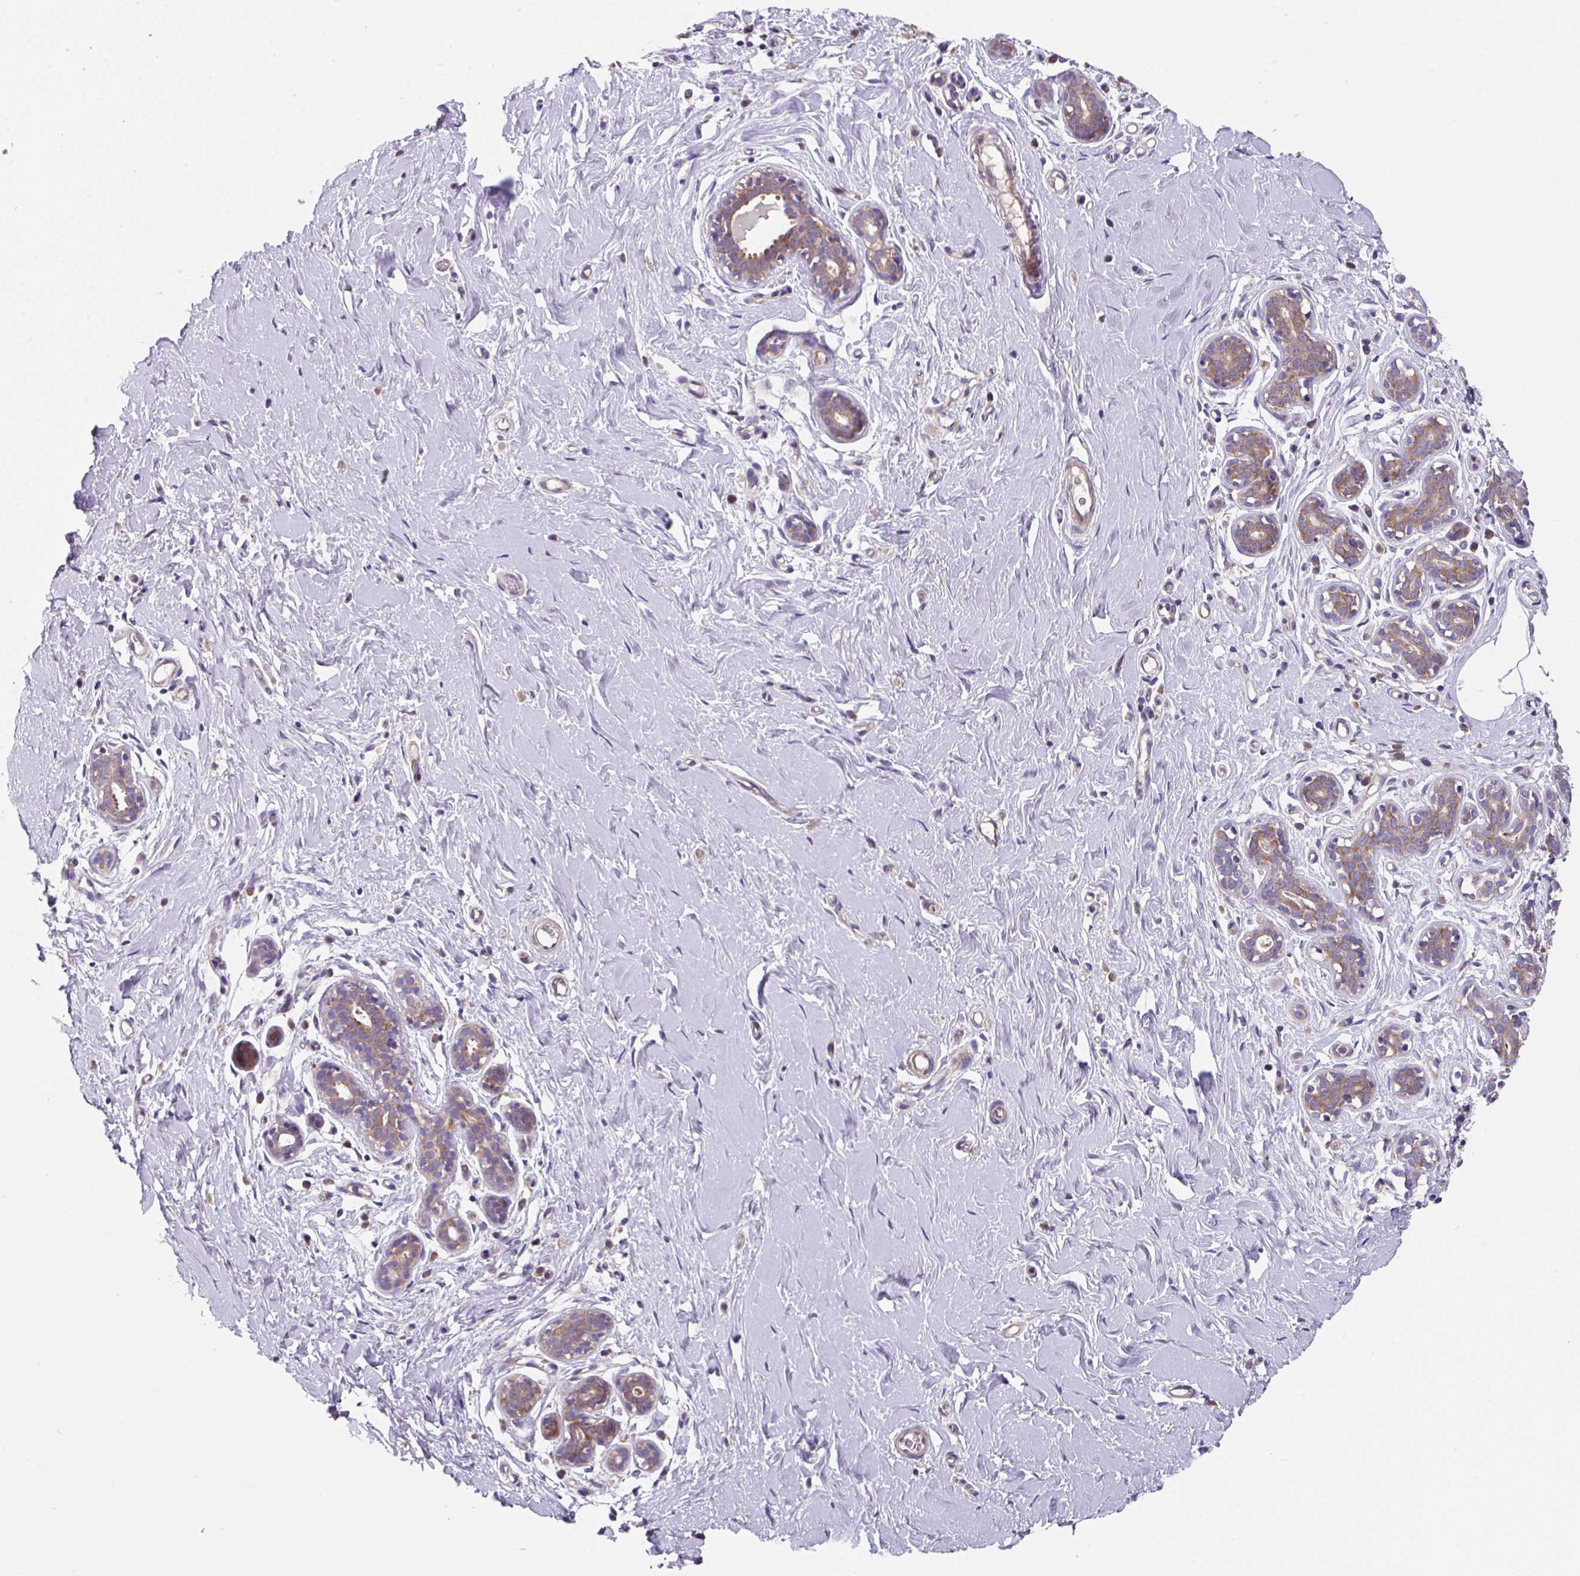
{"staining": {"intensity": "negative", "quantity": "none", "location": "none"}, "tissue": "breast", "cell_type": "Adipocytes", "image_type": "normal", "snomed": [{"axis": "morphology", "description": "Normal tissue, NOS"}, {"axis": "topography", "description": "Breast"}], "caption": "Immunohistochemical staining of unremarkable breast displays no significant staining in adipocytes.", "gene": "EIF4B", "patient": {"sex": "female", "age": 27}}